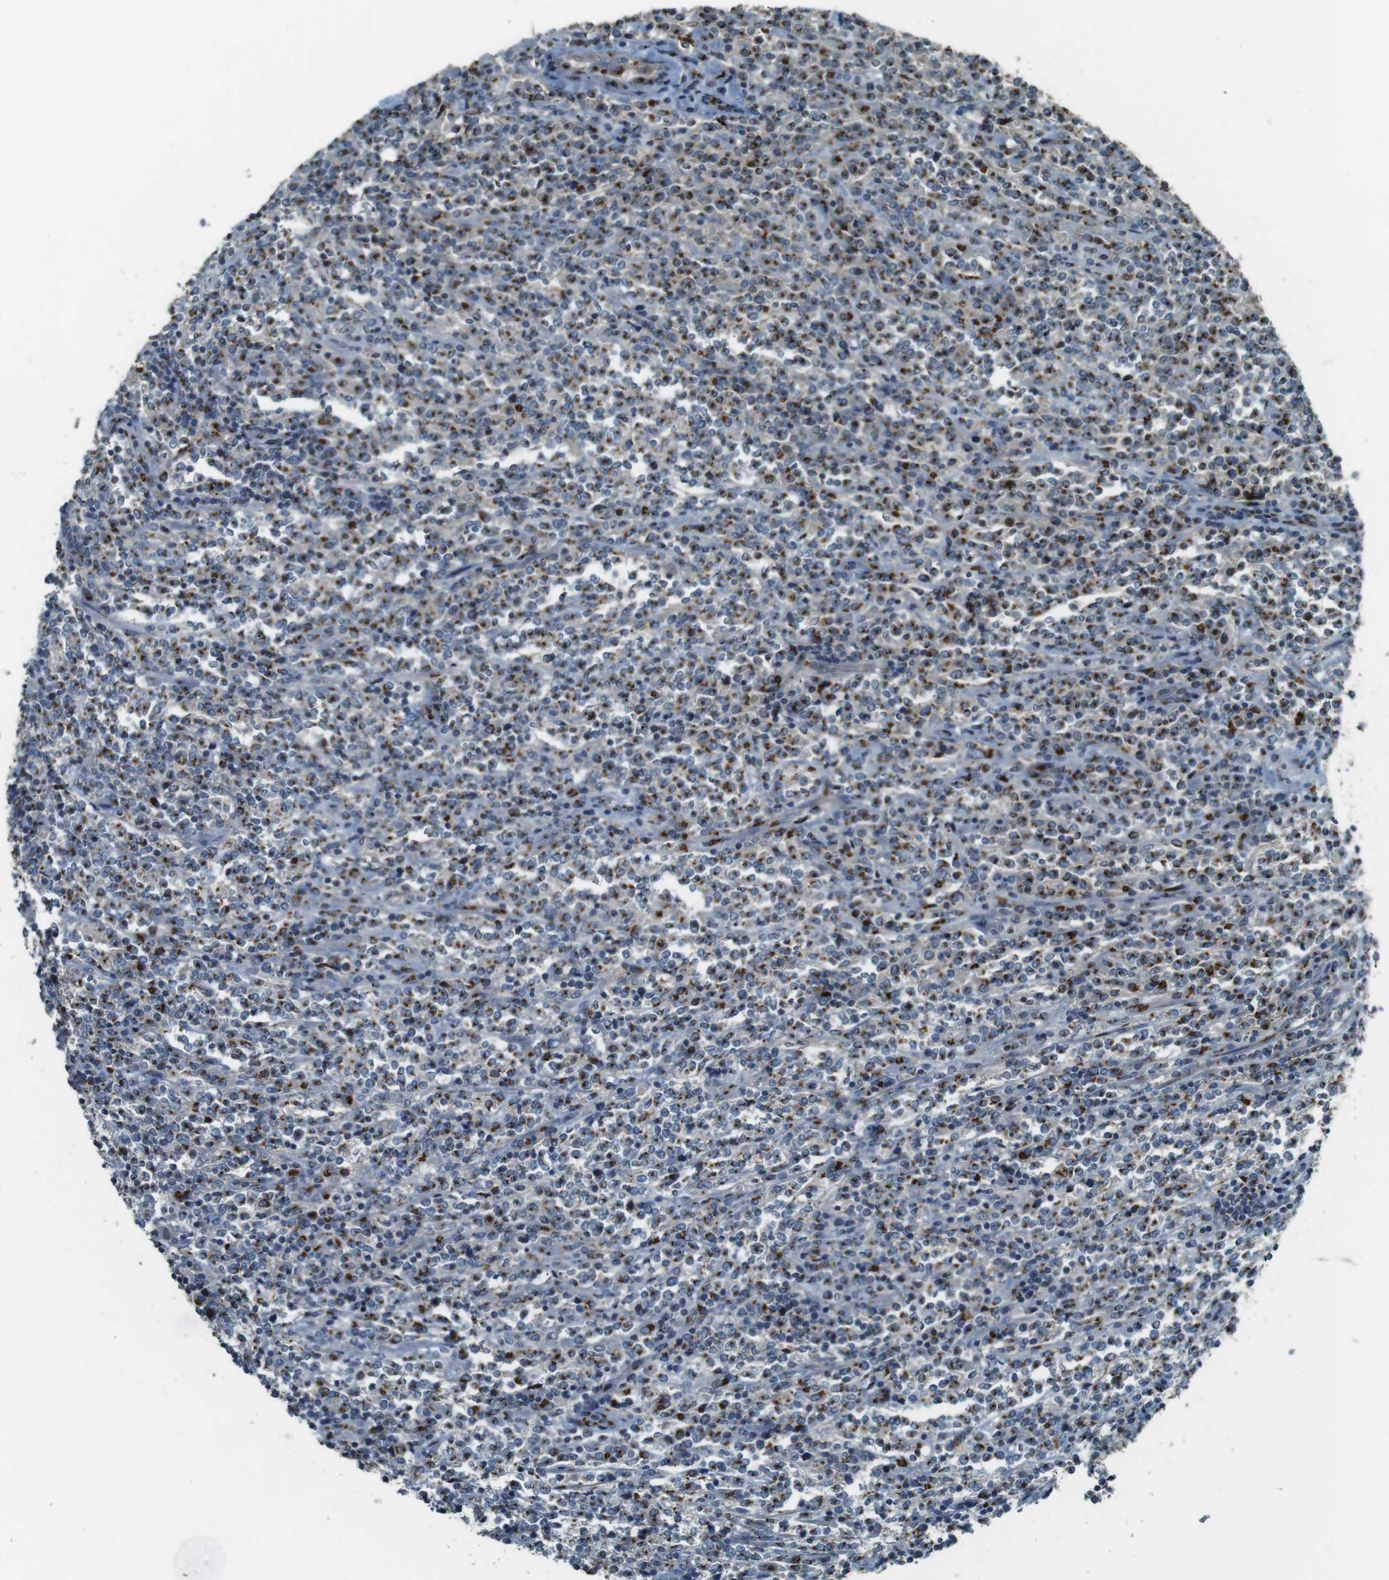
{"staining": {"intensity": "strong", "quantity": ">75%", "location": "cytoplasmic/membranous"}, "tissue": "lymphoma", "cell_type": "Tumor cells", "image_type": "cancer", "snomed": [{"axis": "morphology", "description": "Malignant lymphoma, non-Hodgkin's type, High grade"}, {"axis": "topography", "description": "Soft tissue"}], "caption": "Immunohistochemical staining of lymphoma shows high levels of strong cytoplasmic/membranous protein expression in about >75% of tumor cells. (Brightfield microscopy of DAB IHC at high magnification).", "gene": "TMEM115", "patient": {"sex": "male", "age": 18}}